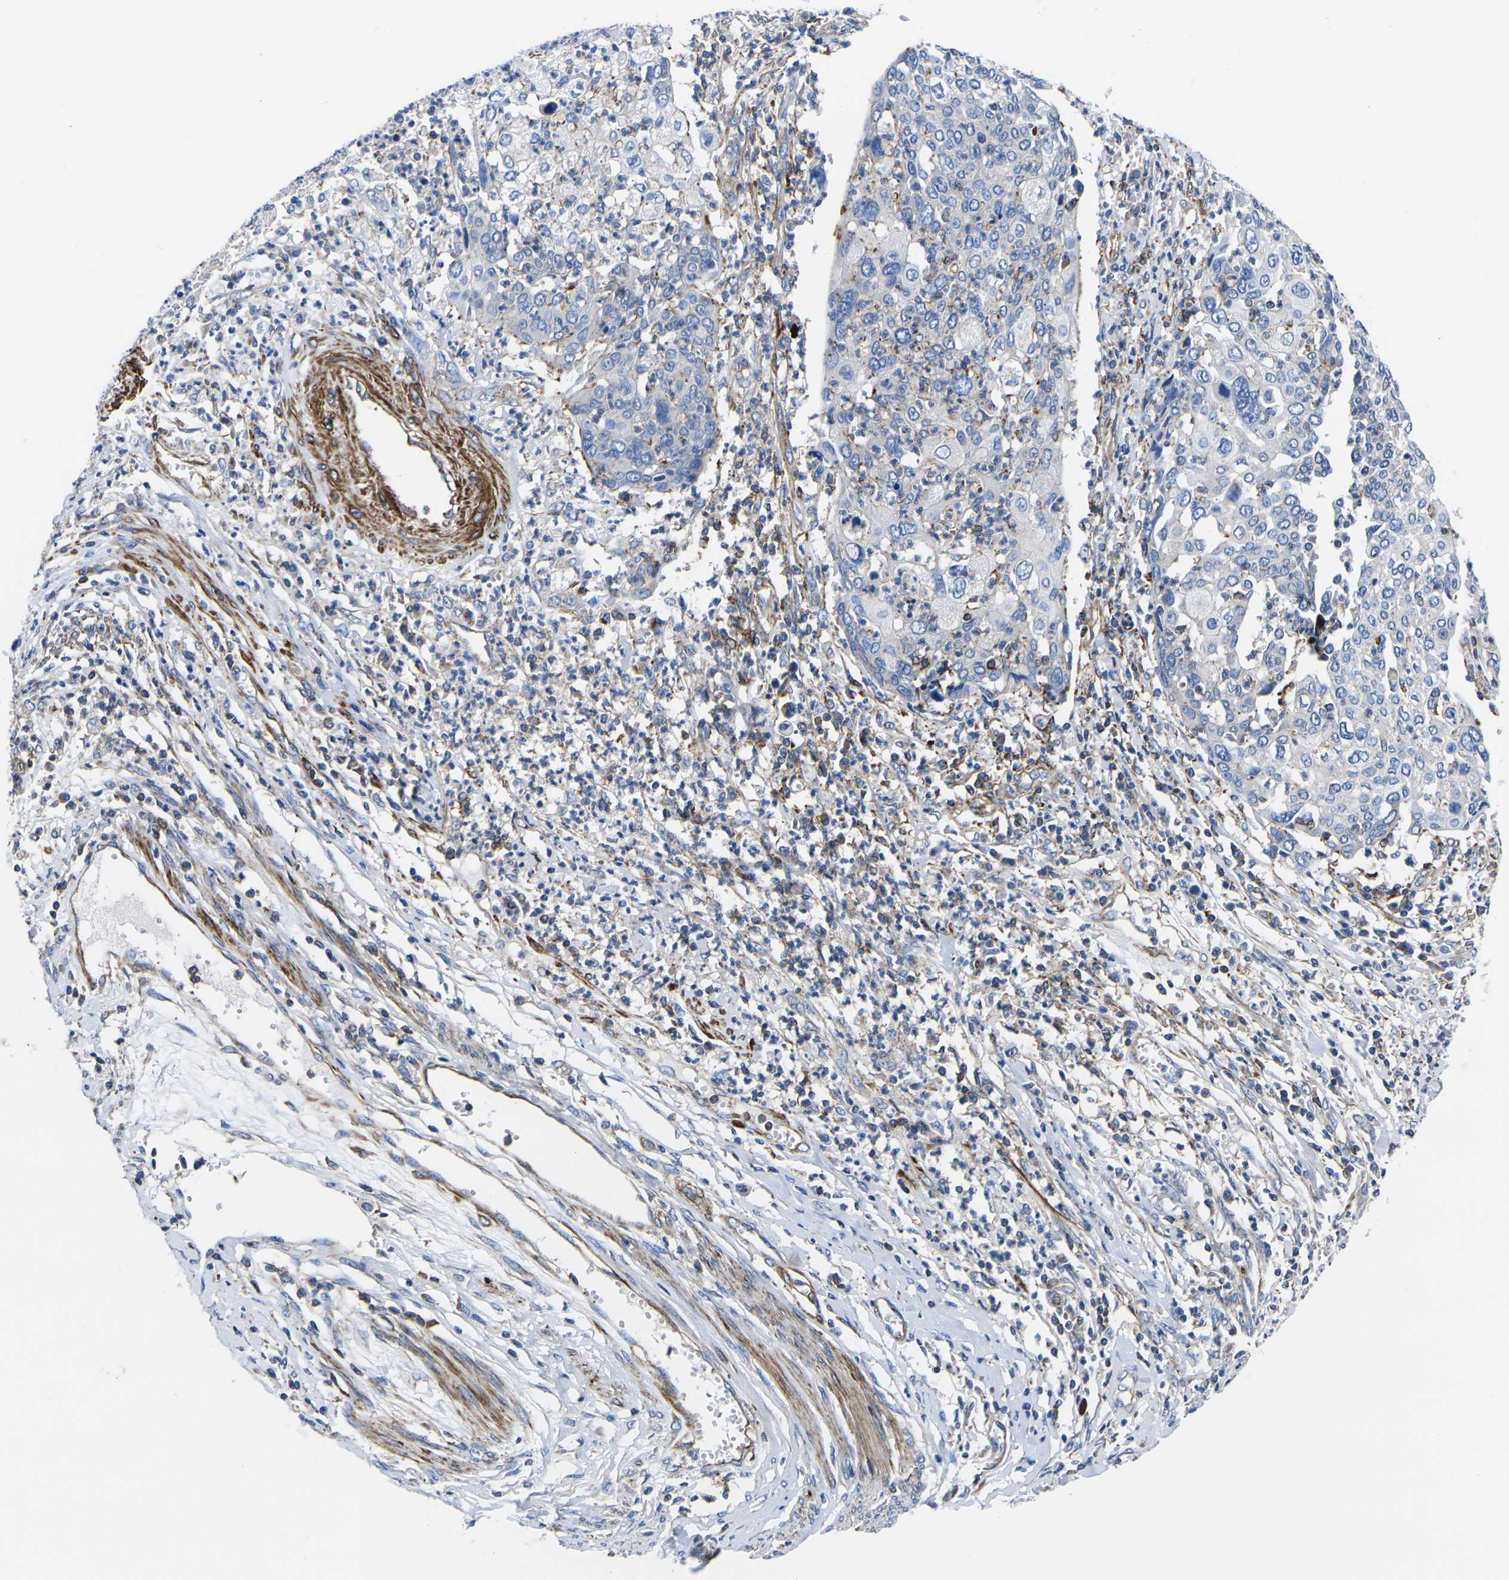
{"staining": {"intensity": "negative", "quantity": "none", "location": "none"}, "tissue": "cervical cancer", "cell_type": "Tumor cells", "image_type": "cancer", "snomed": [{"axis": "morphology", "description": "Squamous cell carcinoma, NOS"}, {"axis": "topography", "description": "Cervix"}], "caption": "Human cervical squamous cell carcinoma stained for a protein using immunohistochemistry (IHC) reveals no staining in tumor cells.", "gene": "GPR4", "patient": {"sex": "female", "age": 40}}